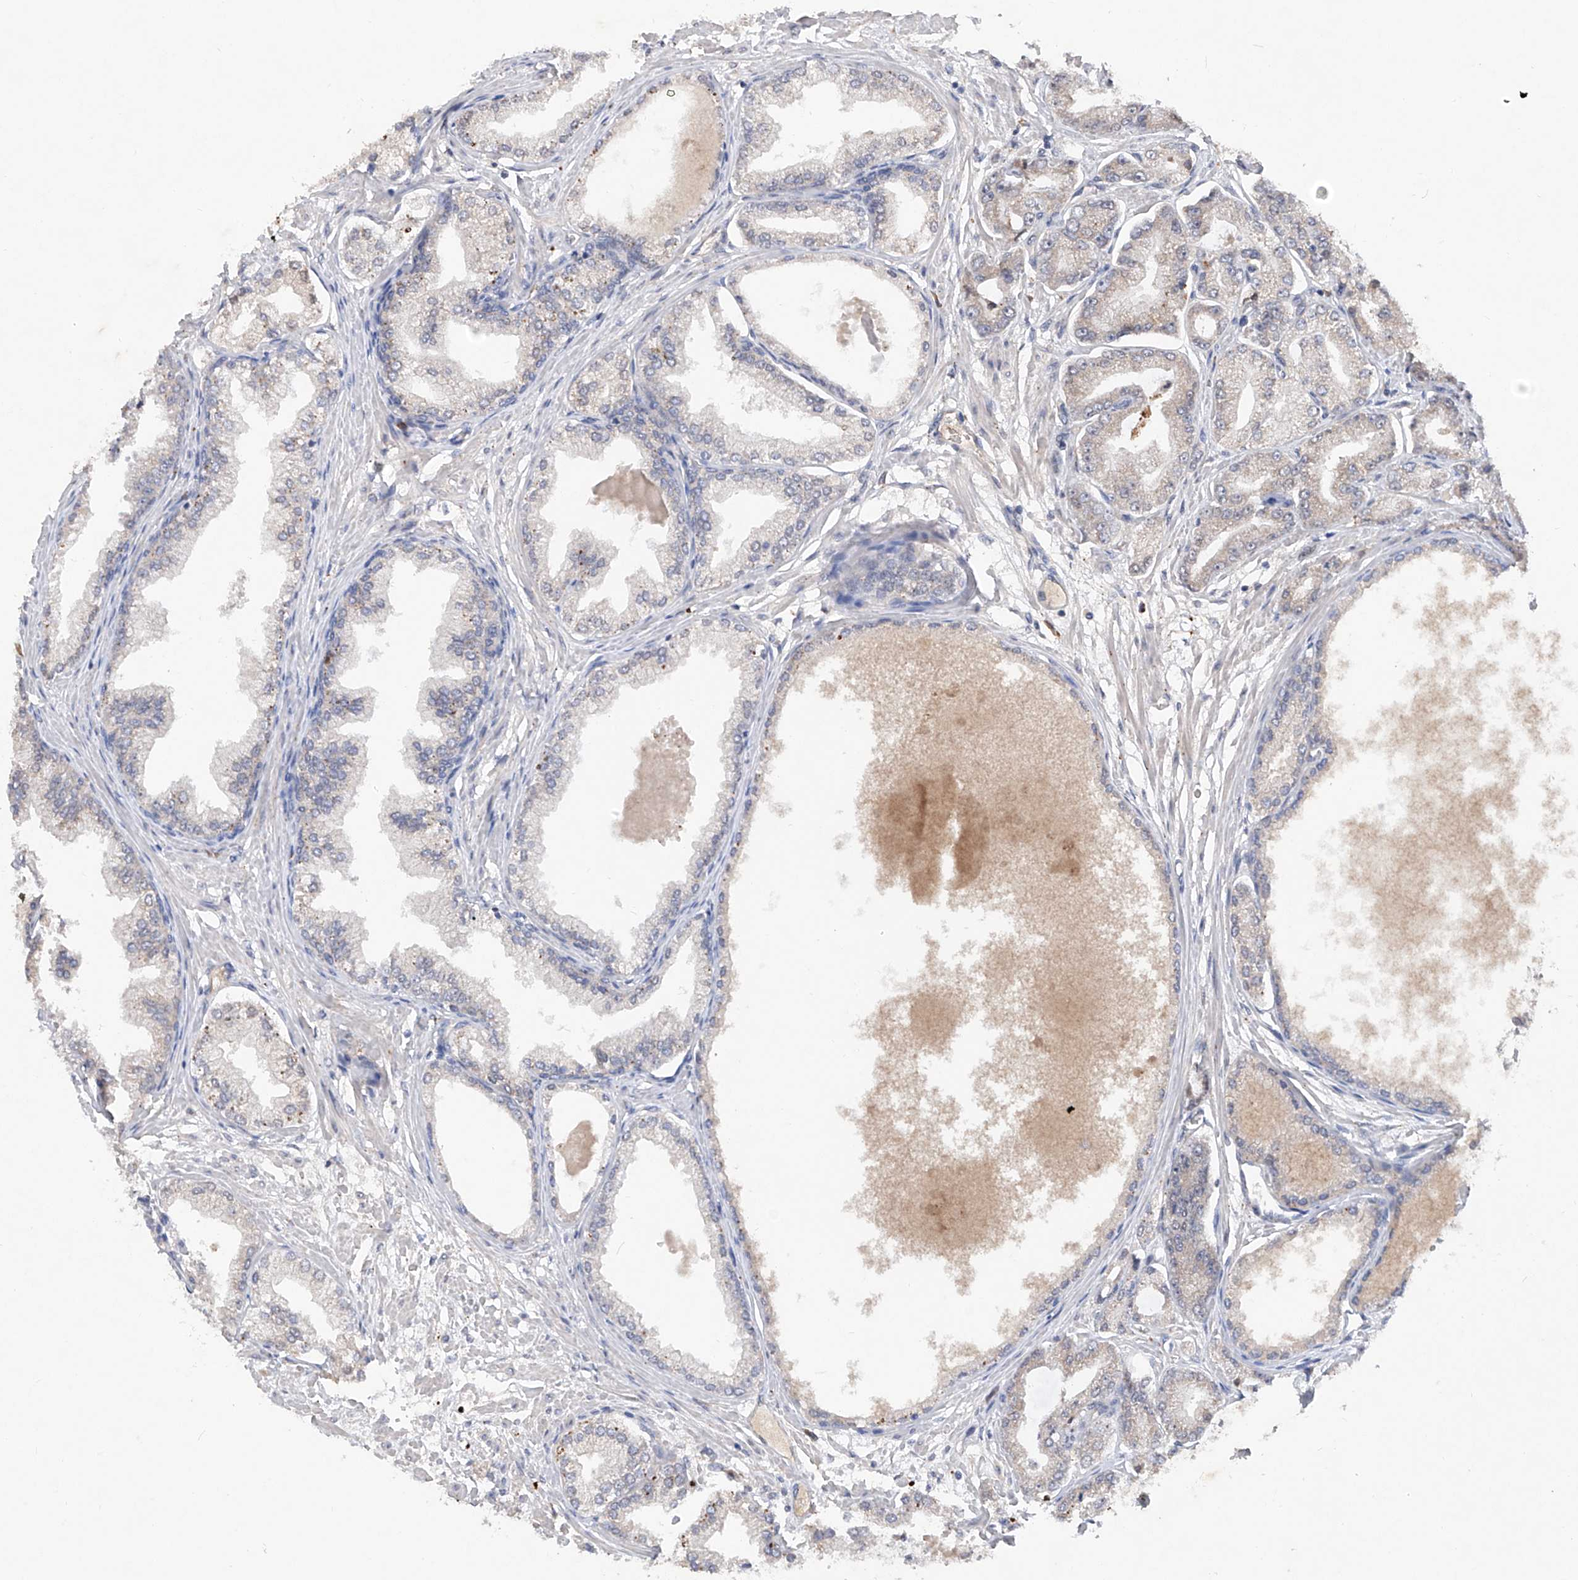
{"staining": {"intensity": "weak", "quantity": "<25%", "location": "cytoplasmic/membranous"}, "tissue": "prostate cancer", "cell_type": "Tumor cells", "image_type": "cancer", "snomed": [{"axis": "morphology", "description": "Adenocarcinoma, Low grade"}, {"axis": "topography", "description": "Prostate"}], "caption": "Human adenocarcinoma (low-grade) (prostate) stained for a protein using IHC exhibits no expression in tumor cells.", "gene": "FAM135A", "patient": {"sex": "male", "age": 63}}